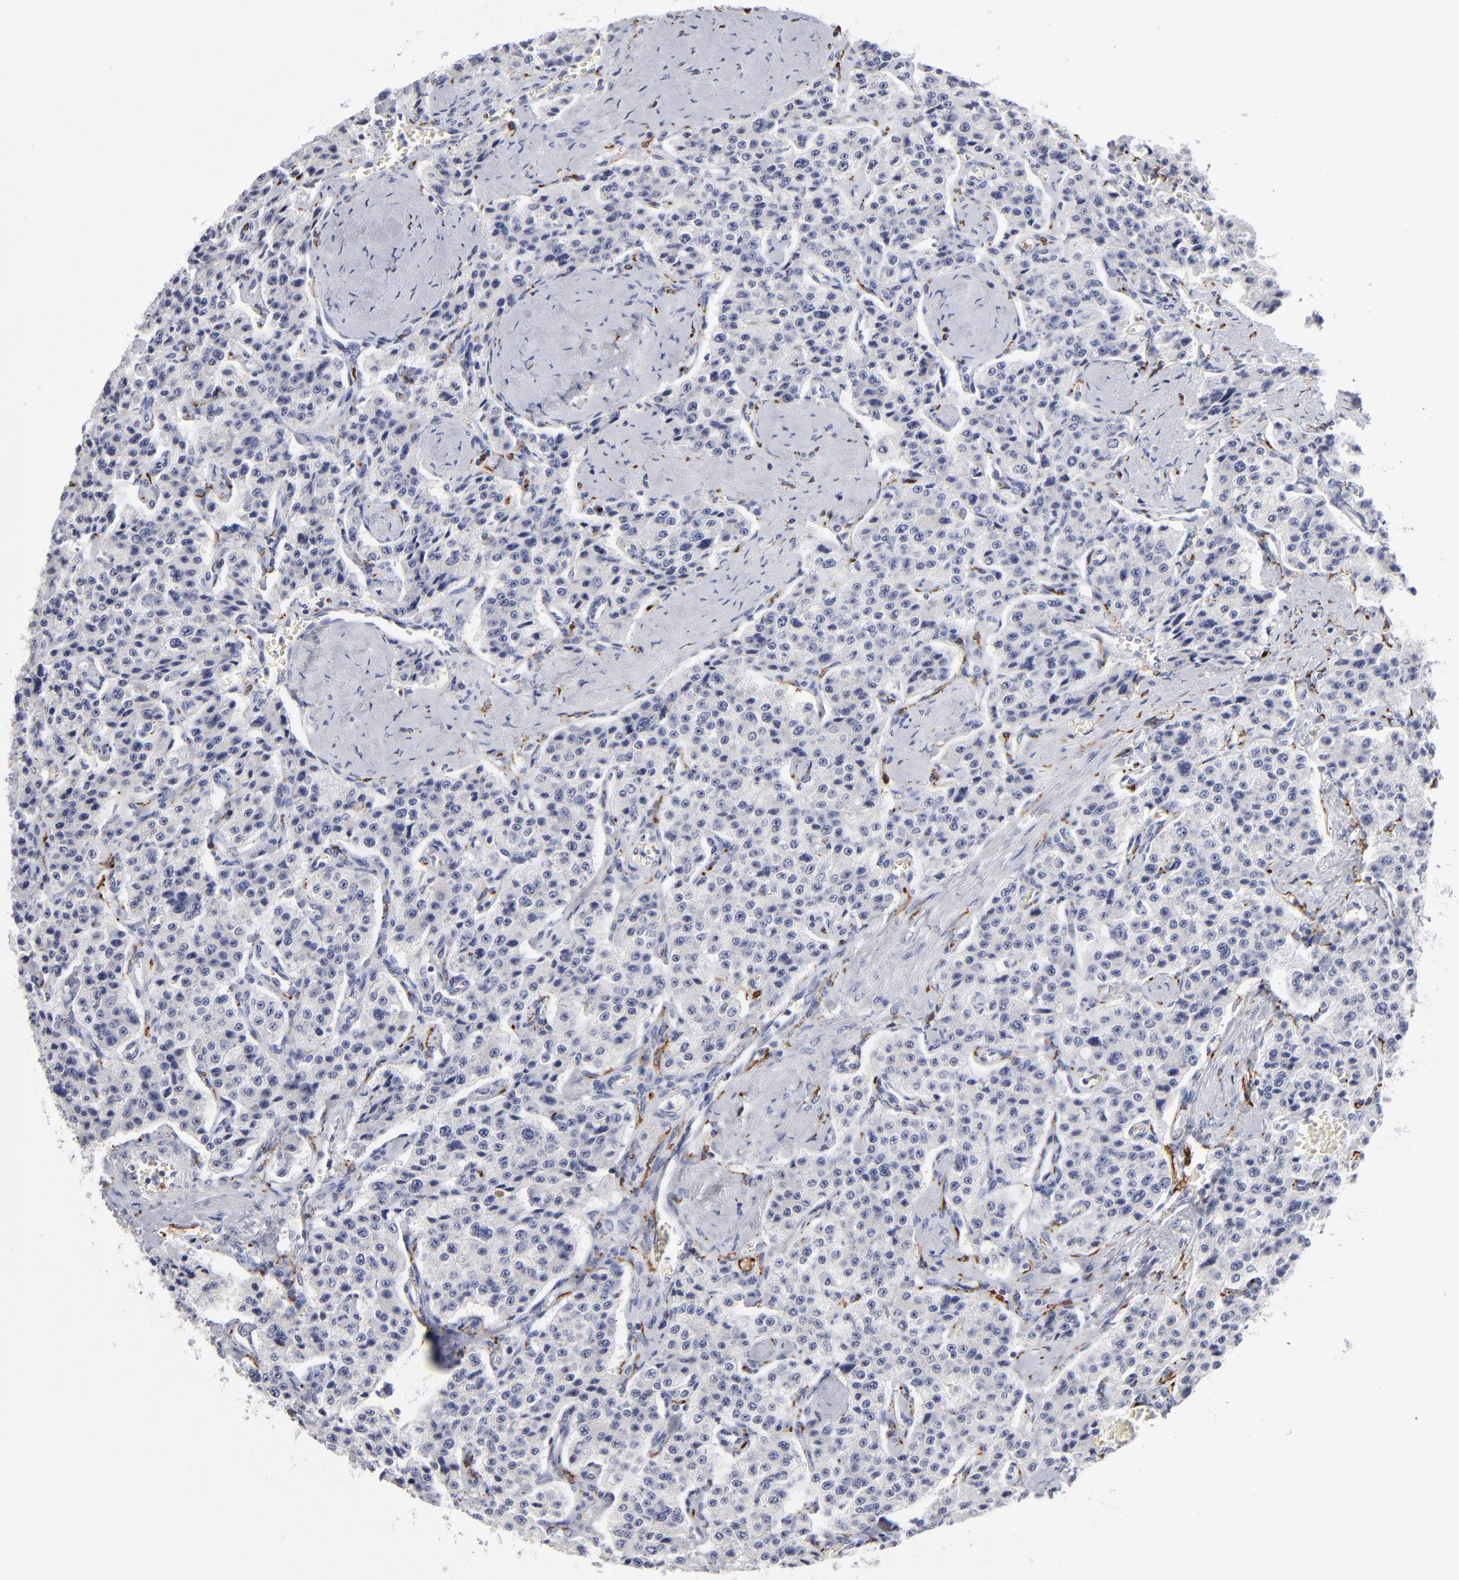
{"staining": {"intensity": "negative", "quantity": "none", "location": "none"}, "tissue": "carcinoid", "cell_type": "Tumor cells", "image_type": "cancer", "snomed": [{"axis": "morphology", "description": "Carcinoid, malignant, NOS"}, {"axis": "topography", "description": "Small intestine"}], "caption": "Immunohistochemistry (IHC) photomicrograph of carcinoid stained for a protein (brown), which reveals no positivity in tumor cells. Brightfield microscopy of IHC stained with DAB (brown) and hematoxylin (blue), captured at high magnification.", "gene": "CD180", "patient": {"sex": "male", "age": 52}}